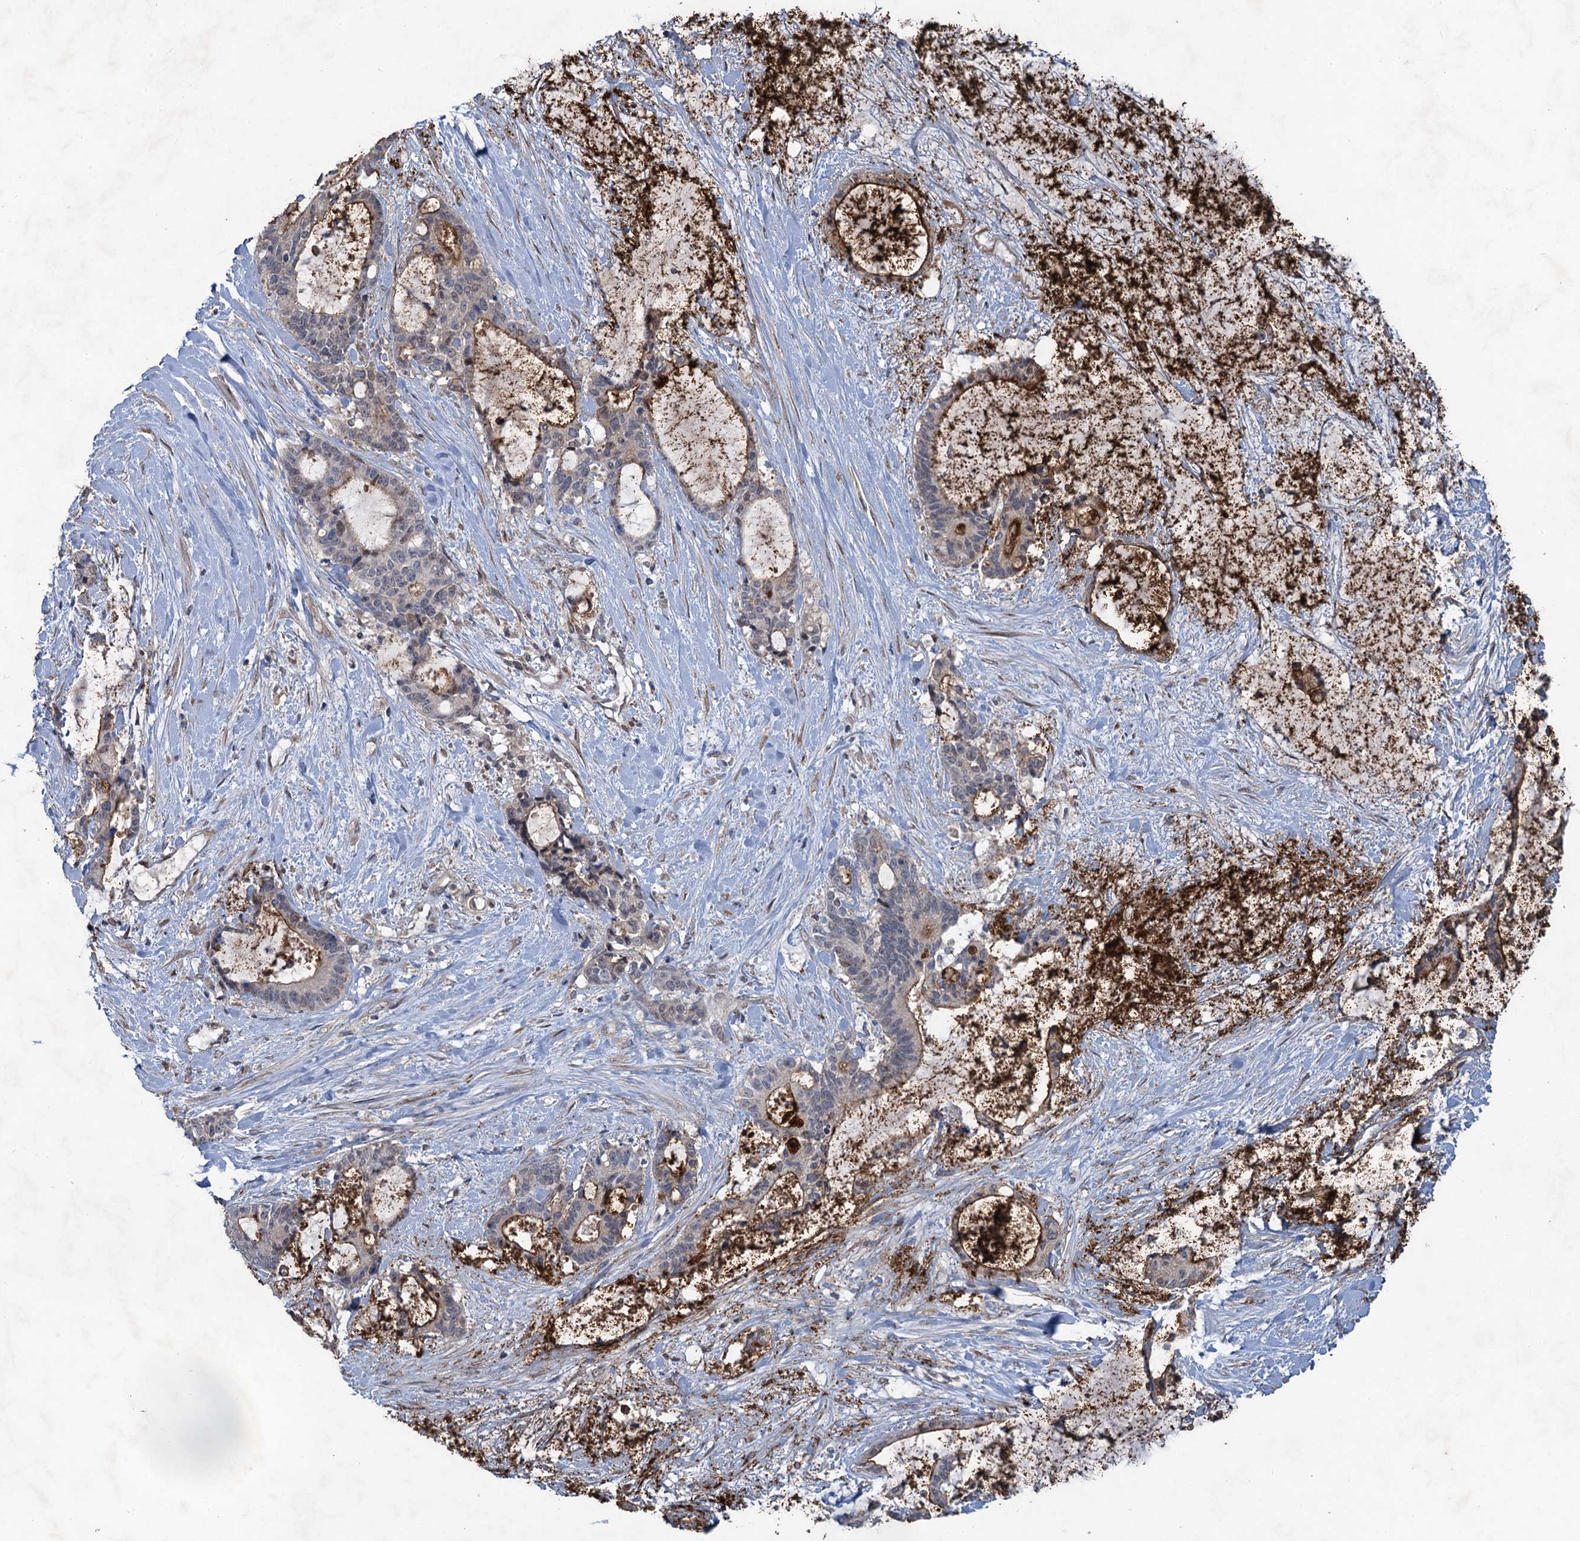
{"staining": {"intensity": "moderate", "quantity": "<25%", "location": "cytoplasmic/membranous"}, "tissue": "liver cancer", "cell_type": "Tumor cells", "image_type": "cancer", "snomed": [{"axis": "morphology", "description": "Normal tissue, NOS"}, {"axis": "morphology", "description": "Cholangiocarcinoma"}, {"axis": "topography", "description": "Liver"}, {"axis": "topography", "description": "Peripheral nerve tissue"}], "caption": "Immunohistochemistry (IHC) (DAB) staining of human liver cancer (cholangiocarcinoma) exhibits moderate cytoplasmic/membranous protein expression in about <25% of tumor cells.", "gene": "NUDT22", "patient": {"sex": "female", "age": 73}}